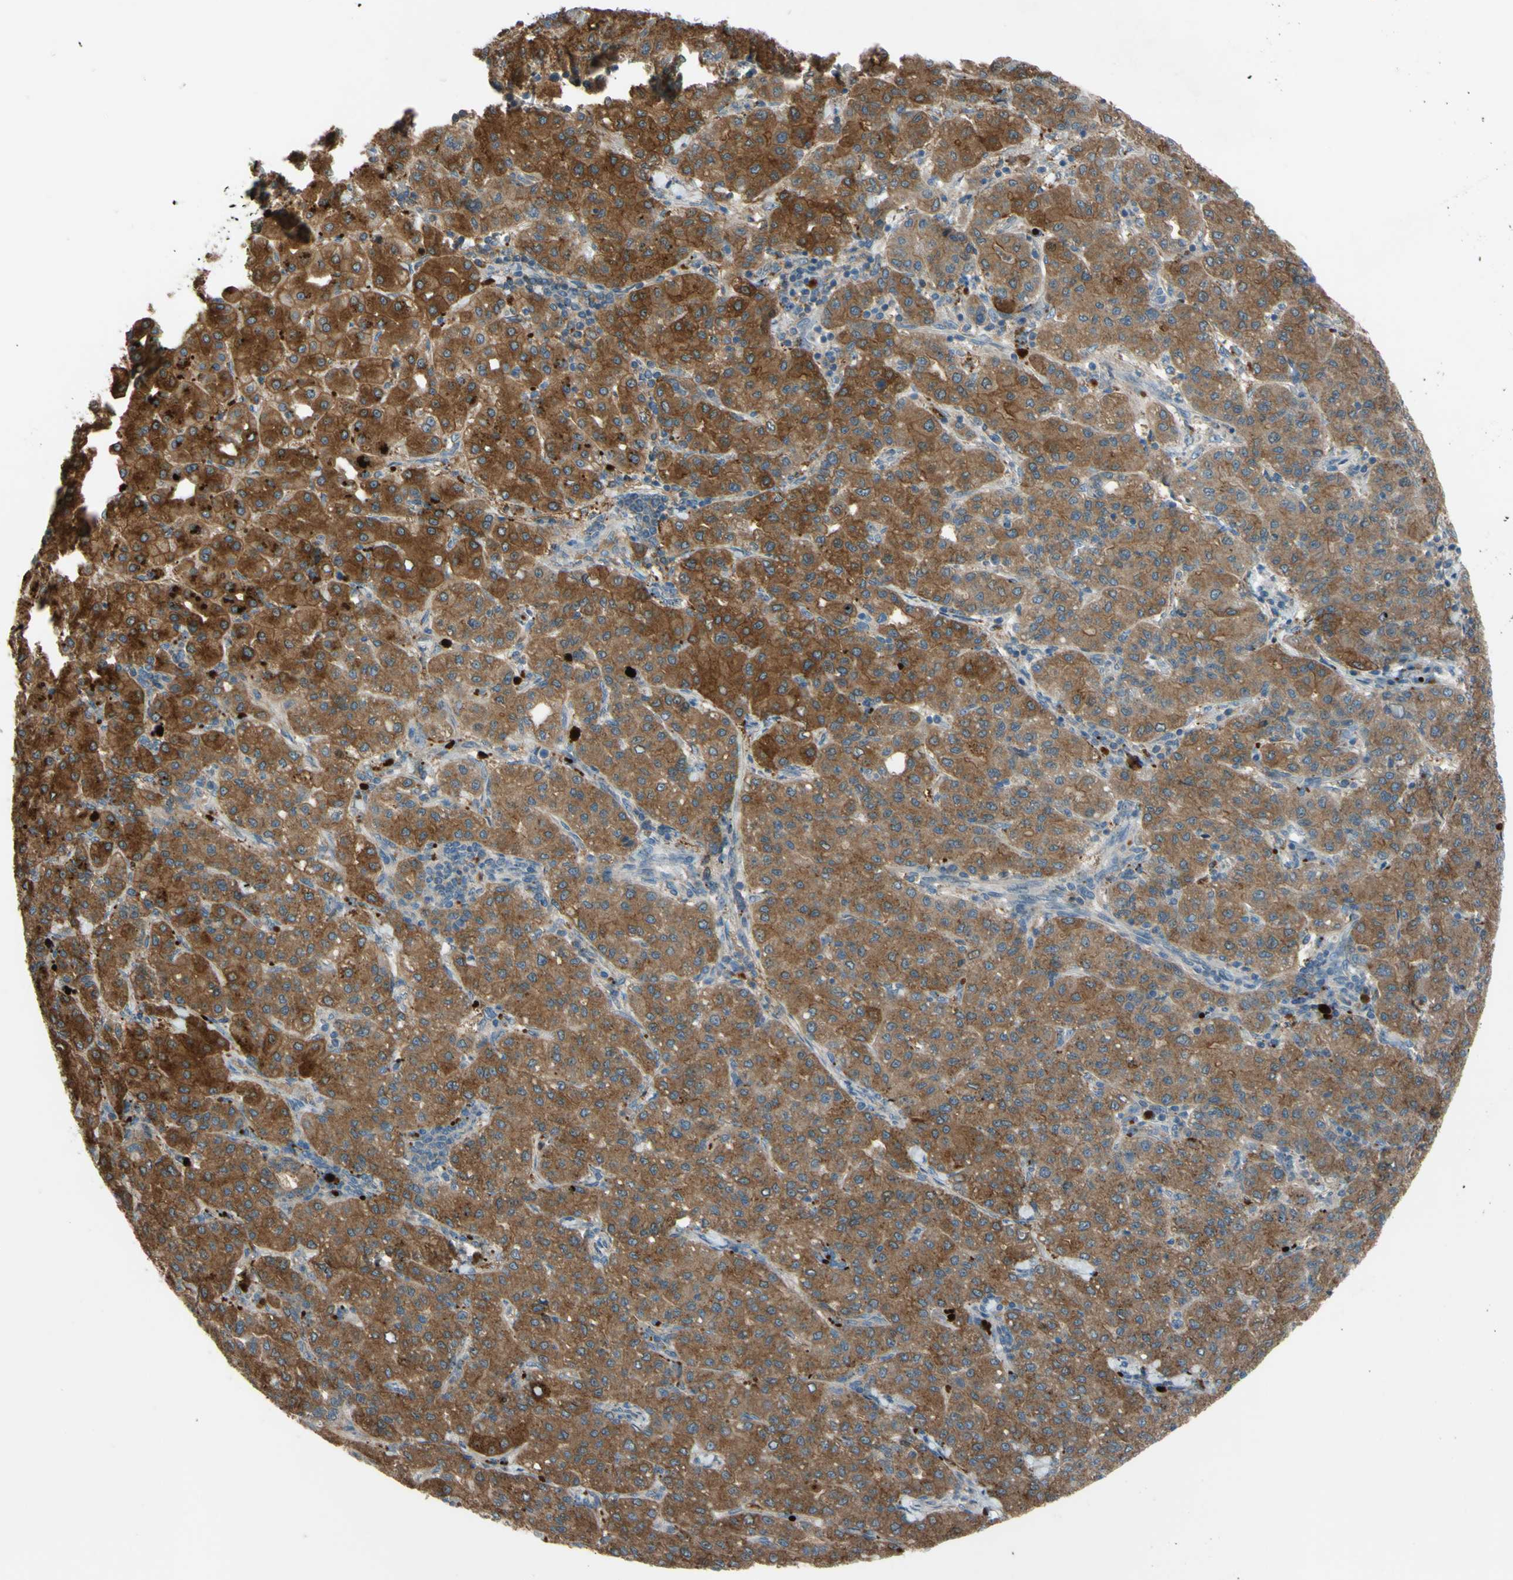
{"staining": {"intensity": "strong", "quantity": ">75%", "location": "cytoplasmic/membranous"}, "tissue": "liver cancer", "cell_type": "Tumor cells", "image_type": "cancer", "snomed": [{"axis": "morphology", "description": "Carcinoma, Hepatocellular, NOS"}, {"axis": "topography", "description": "Liver"}], "caption": "Immunohistochemistry (DAB) staining of human liver hepatocellular carcinoma displays strong cytoplasmic/membranous protein positivity in about >75% of tumor cells. Nuclei are stained in blue.", "gene": "AFP", "patient": {"sex": "male", "age": 65}}